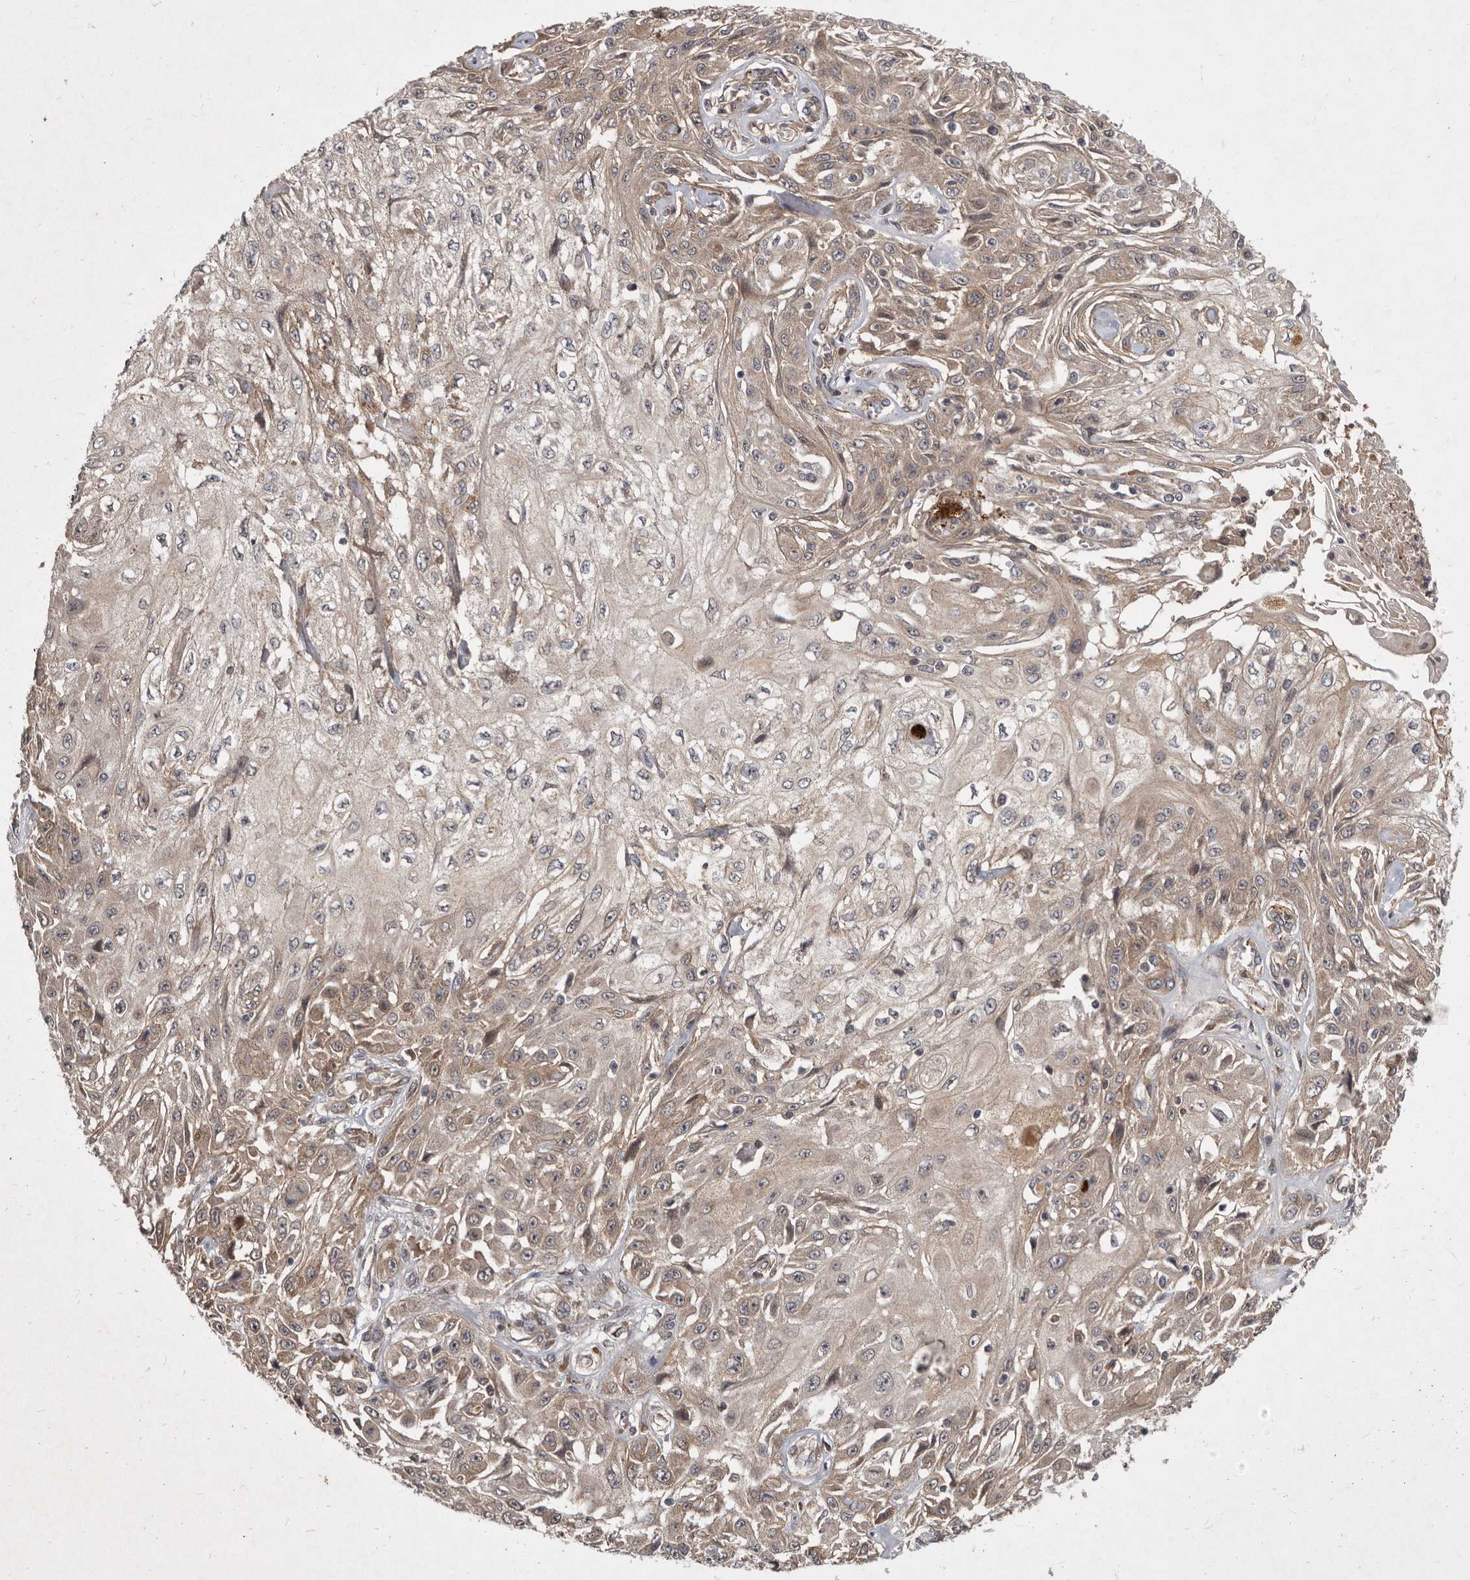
{"staining": {"intensity": "weak", "quantity": ">75%", "location": "cytoplasmic/membranous"}, "tissue": "skin cancer", "cell_type": "Tumor cells", "image_type": "cancer", "snomed": [{"axis": "morphology", "description": "Squamous cell carcinoma, NOS"}, {"axis": "morphology", "description": "Squamous cell carcinoma, metastatic, NOS"}, {"axis": "topography", "description": "Skin"}, {"axis": "topography", "description": "Lymph node"}], "caption": "Brown immunohistochemical staining in squamous cell carcinoma (skin) exhibits weak cytoplasmic/membranous positivity in about >75% of tumor cells.", "gene": "DNAJC28", "patient": {"sex": "male", "age": 75}}